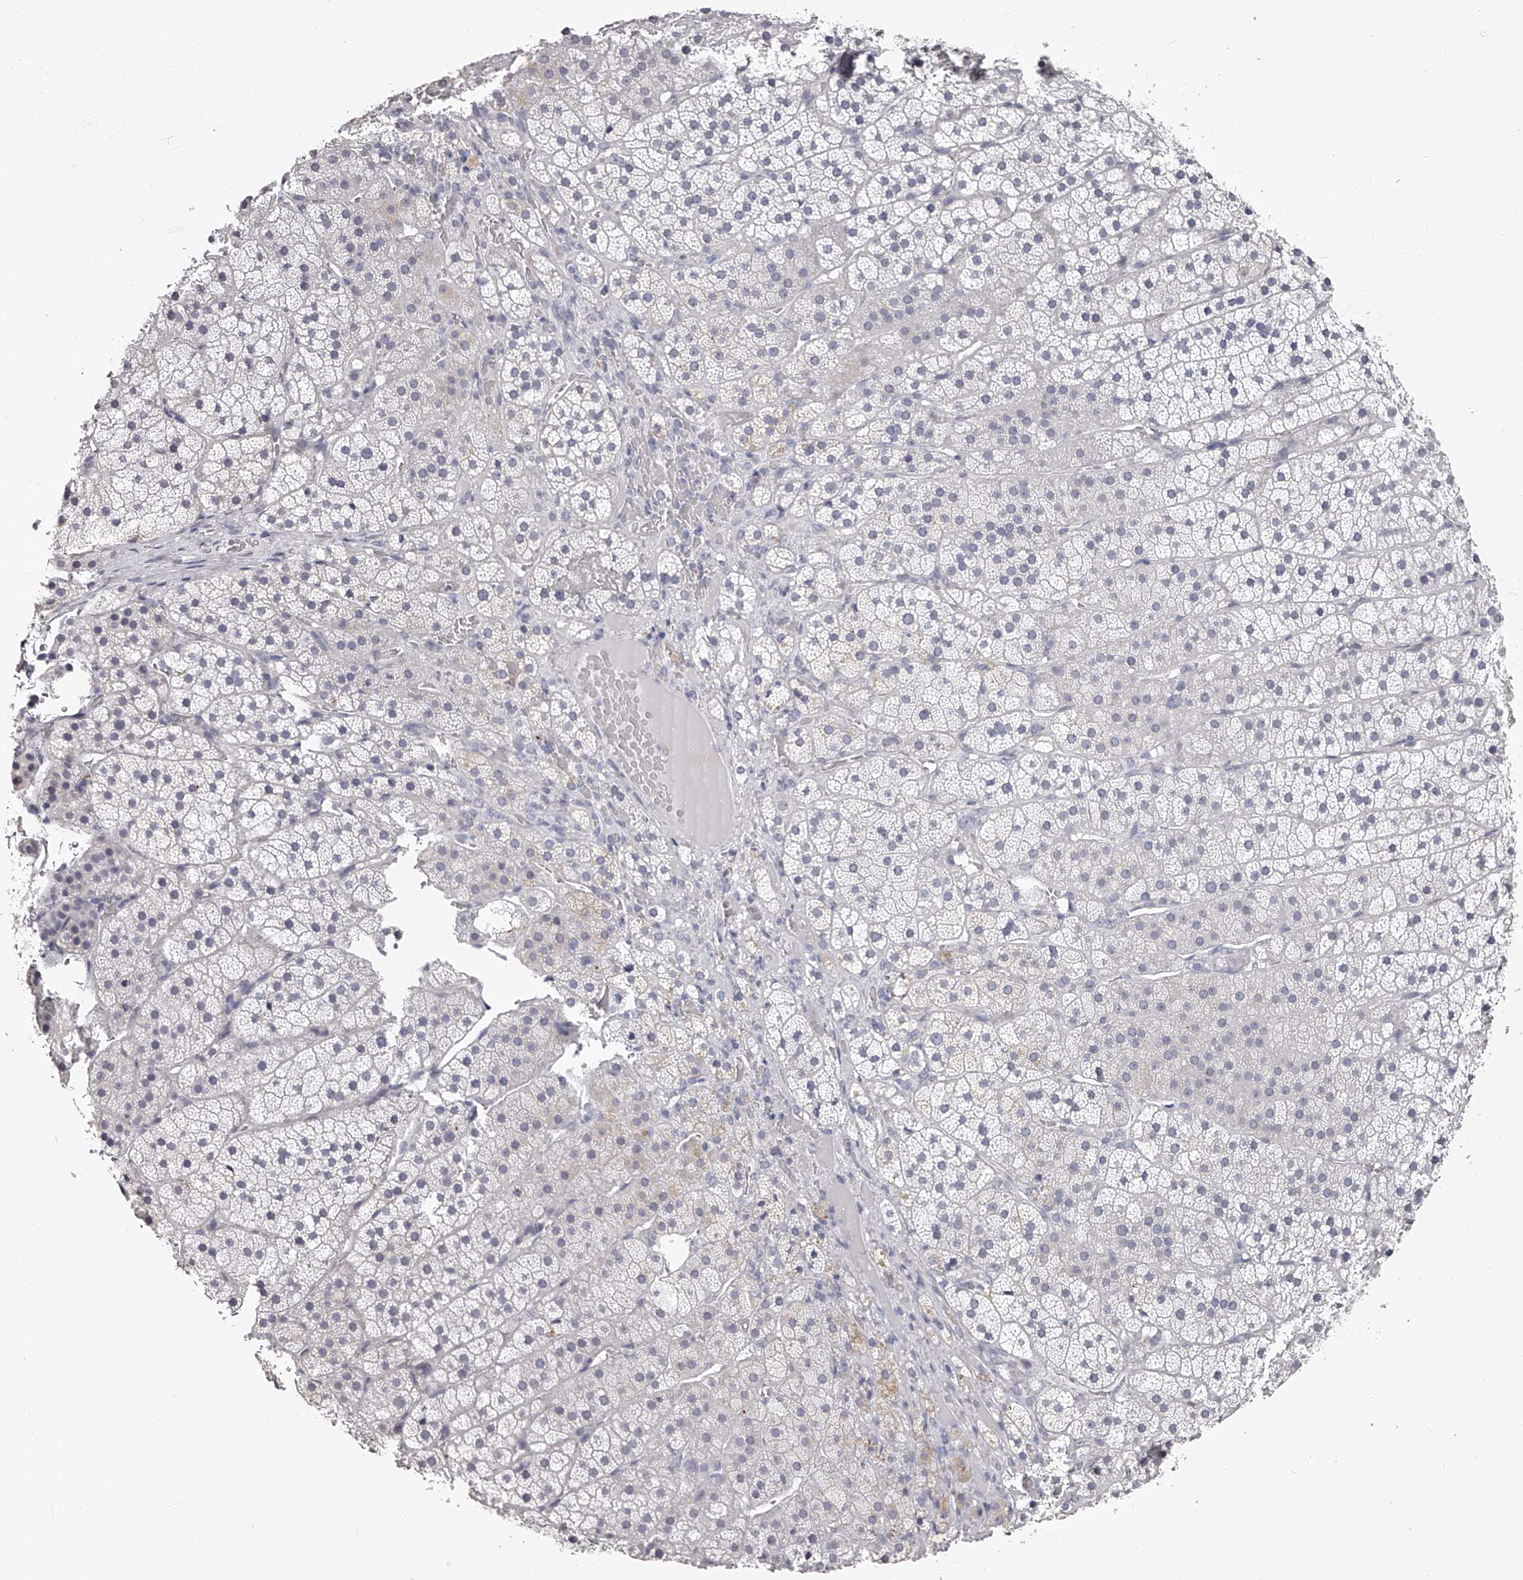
{"staining": {"intensity": "negative", "quantity": "none", "location": "none"}, "tissue": "adrenal gland", "cell_type": "Glandular cells", "image_type": "normal", "snomed": [{"axis": "morphology", "description": "Normal tissue, NOS"}, {"axis": "topography", "description": "Adrenal gland"}], "caption": "Micrograph shows no protein expression in glandular cells of unremarkable adrenal gland. Nuclei are stained in blue.", "gene": "PACSIN1", "patient": {"sex": "female", "age": 44}}